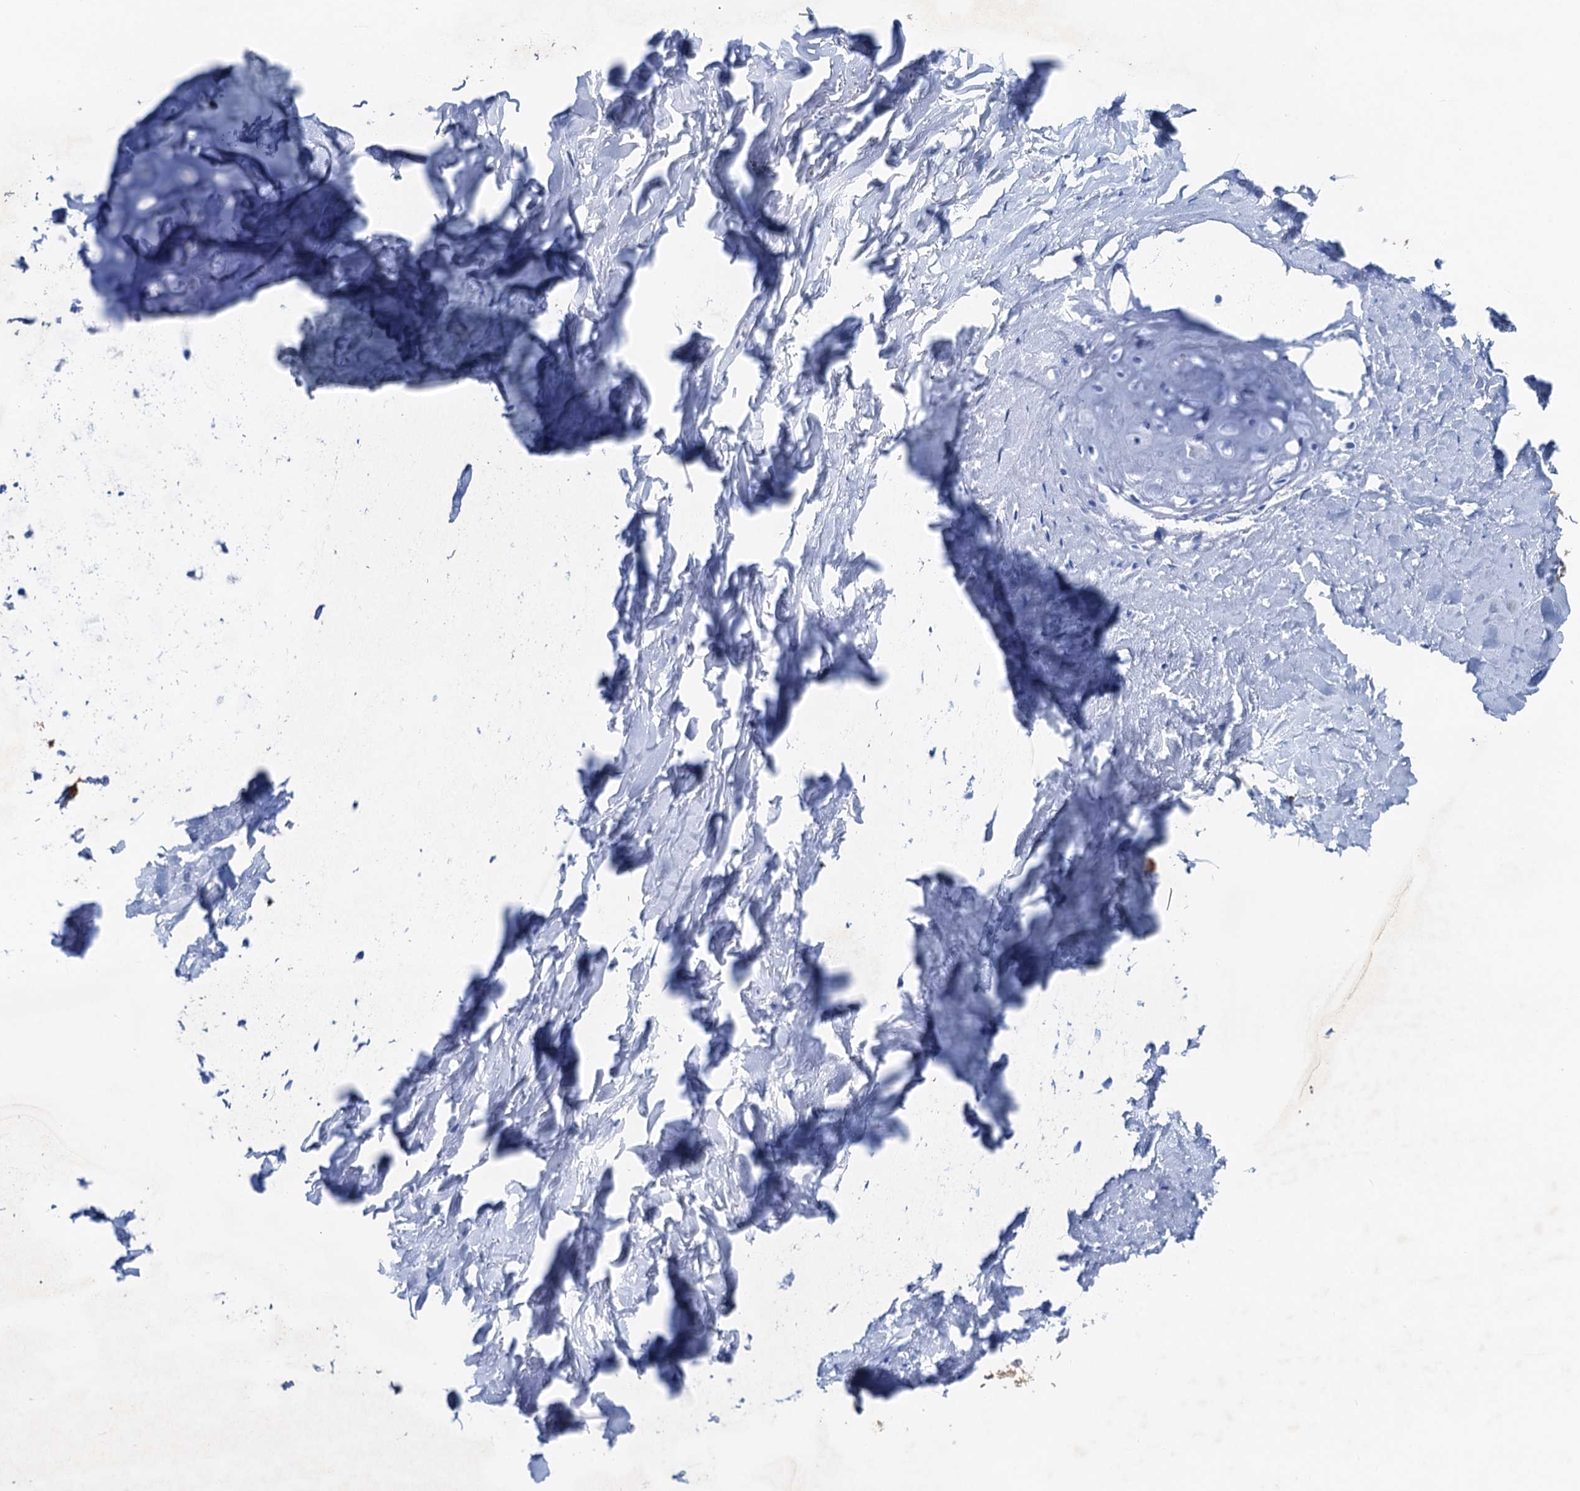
{"staining": {"intensity": "negative", "quantity": "none", "location": "none"}, "tissue": "adipose tissue", "cell_type": "Adipocytes", "image_type": "normal", "snomed": [{"axis": "morphology", "description": "Normal tissue, NOS"}, {"axis": "topography", "description": "Lymph node"}, {"axis": "topography", "description": "Bronchus"}], "caption": "Unremarkable adipose tissue was stained to show a protein in brown. There is no significant expression in adipocytes.", "gene": "NLRP10", "patient": {"sex": "male", "age": 63}}